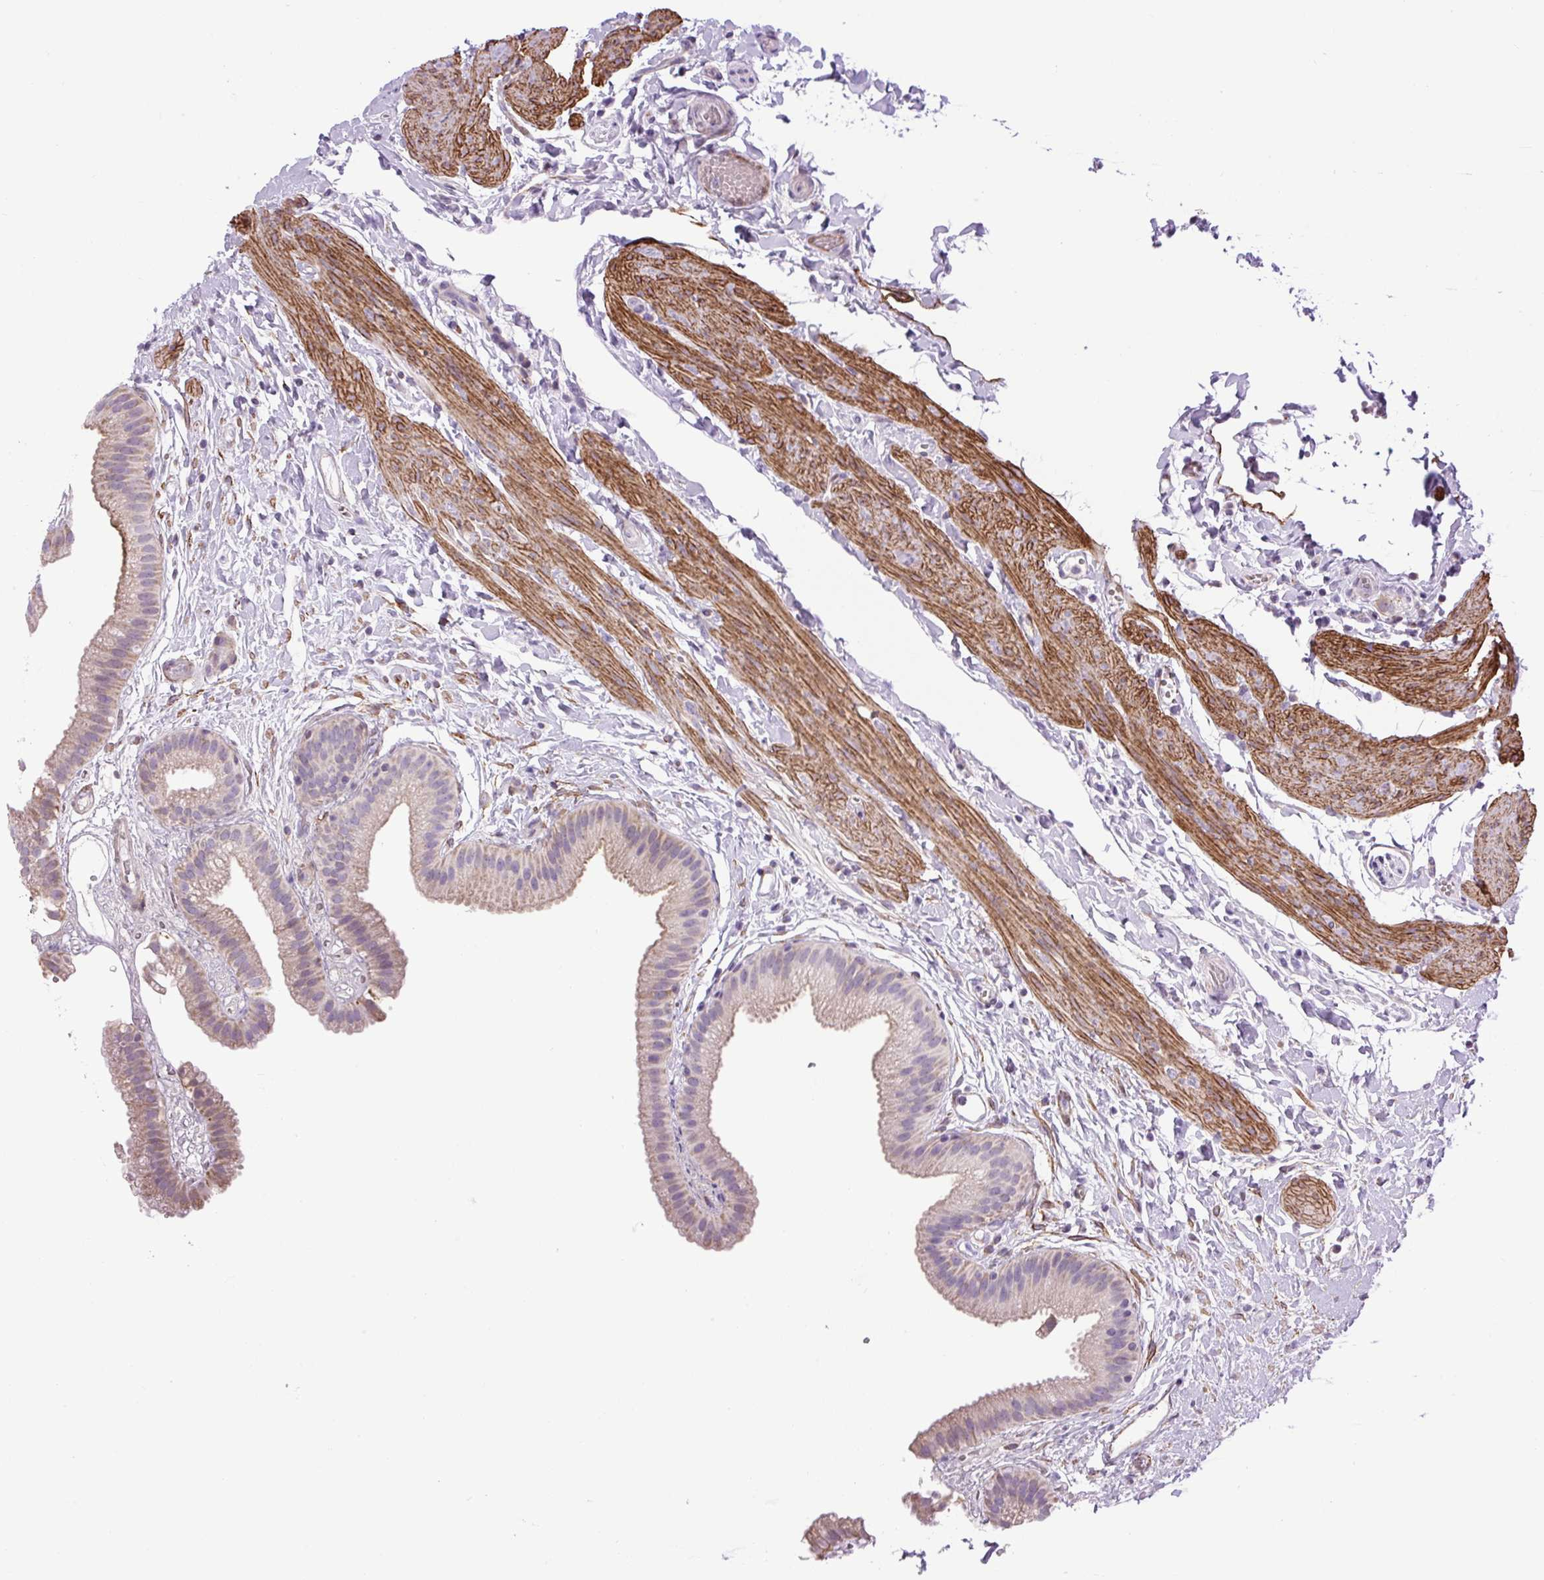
{"staining": {"intensity": "weak", "quantity": "25%-75%", "location": "cytoplasmic/membranous"}, "tissue": "gallbladder", "cell_type": "Glandular cells", "image_type": "normal", "snomed": [{"axis": "morphology", "description": "Normal tissue, NOS"}, {"axis": "topography", "description": "Gallbladder"}], "caption": "Immunohistochemistry (IHC) micrograph of normal gallbladder: human gallbladder stained using immunohistochemistry reveals low levels of weak protein expression localized specifically in the cytoplasmic/membranous of glandular cells, appearing as a cytoplasmic/membranous brown color.", "gene": "RNASE10", "patient": {"sex": "female", "age": 63}}